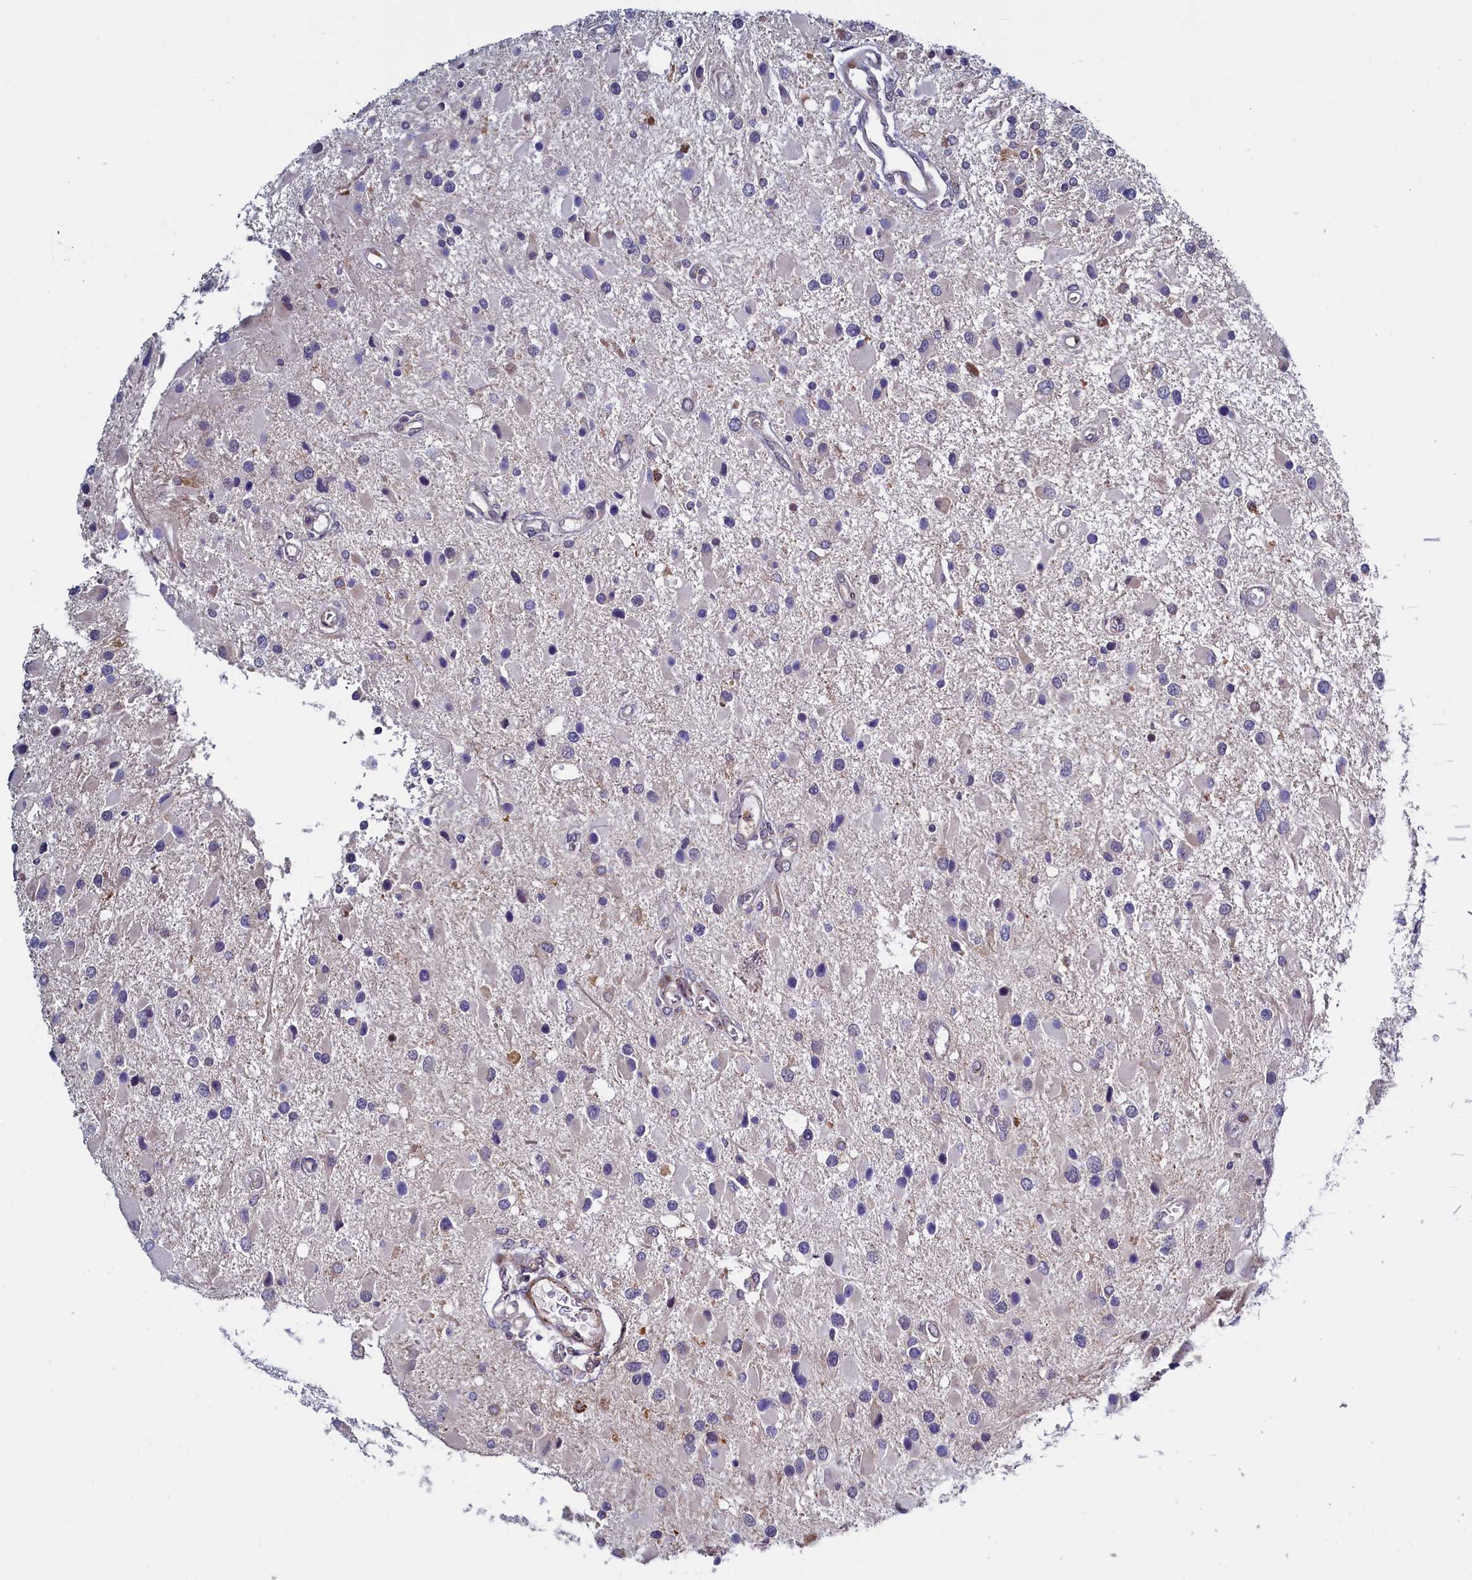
{"staining": {"intensity": "negative", "quantity": "none", "location": "none"}, "tissue": "glioma", "cell_type": "Tumor cells", "image_type": "cancer", "snomed": [{"axis": "morphology", "description": "Glioma, malignant, High grade"}, {"axis": "topography", "description": "Brain"}], "caption": "Malignant glioma (high-grade) was stained to show a protein in brown. There is no significant positivity in tumor cells.", "gene": "PIK3C3", "patient": {"sex": "male", "age": 53}}